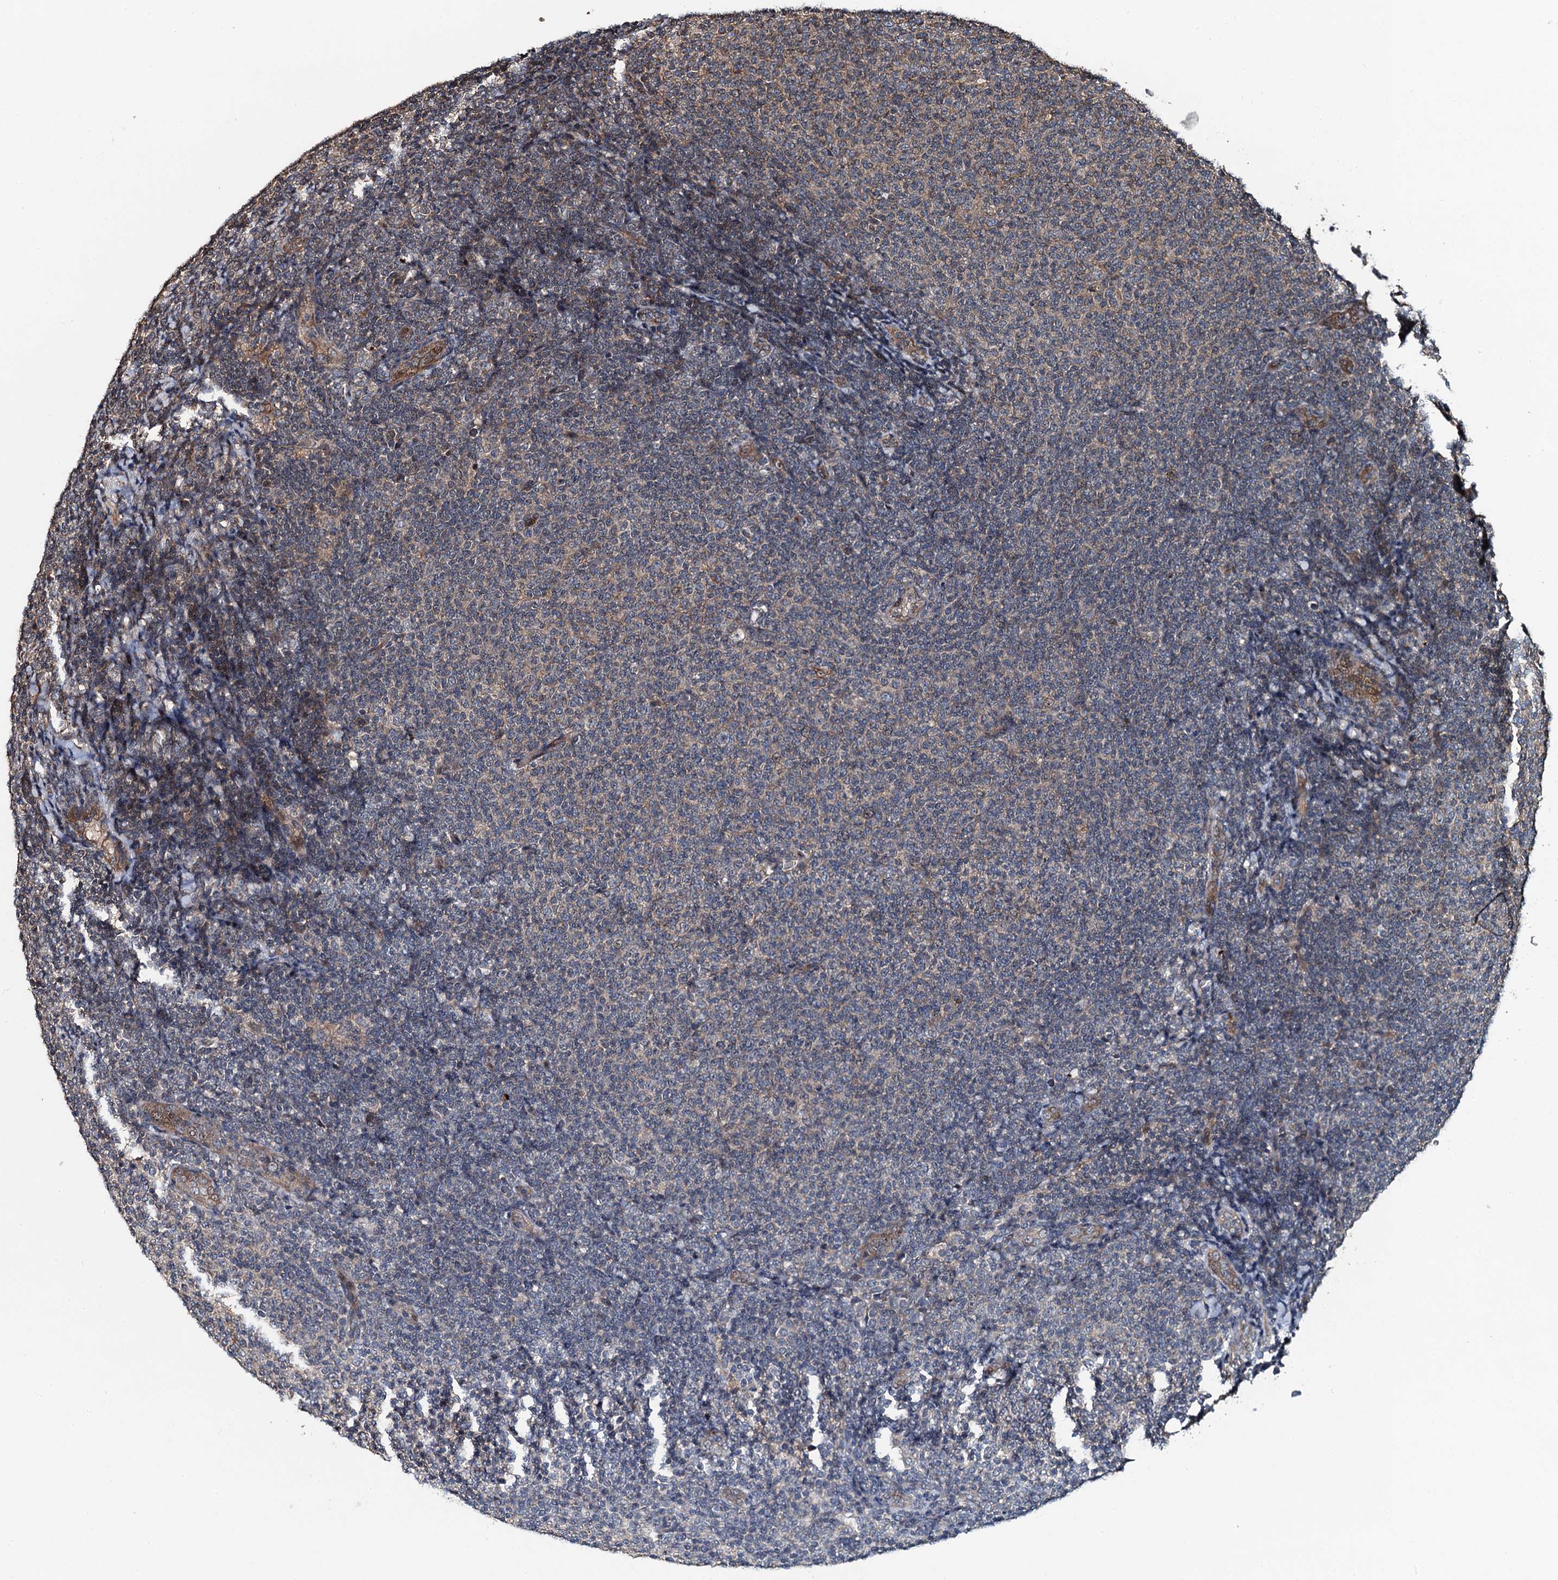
{"staining": {"intensity": "weak", "quantity": "<25%", "location": "cytoplasmic/membranous"}, "tissue": "lymphoma", "cell_type": "Tumor cells", "image_type": "cancer", "snomed": [{"axis": "morphology", "description": "Malignant lymphoma, non-Hodgkin's type, Low grade"}, {"axis": "topography", "description": "Lymph node"}], "caption": "Malignant lymphoma, non-Hodgkin's type (low-grade) stained for a protein using IHC displays no staining tumor cells.", "gene": "SNX32", "patient": {"sex": "male", "age": 66}}